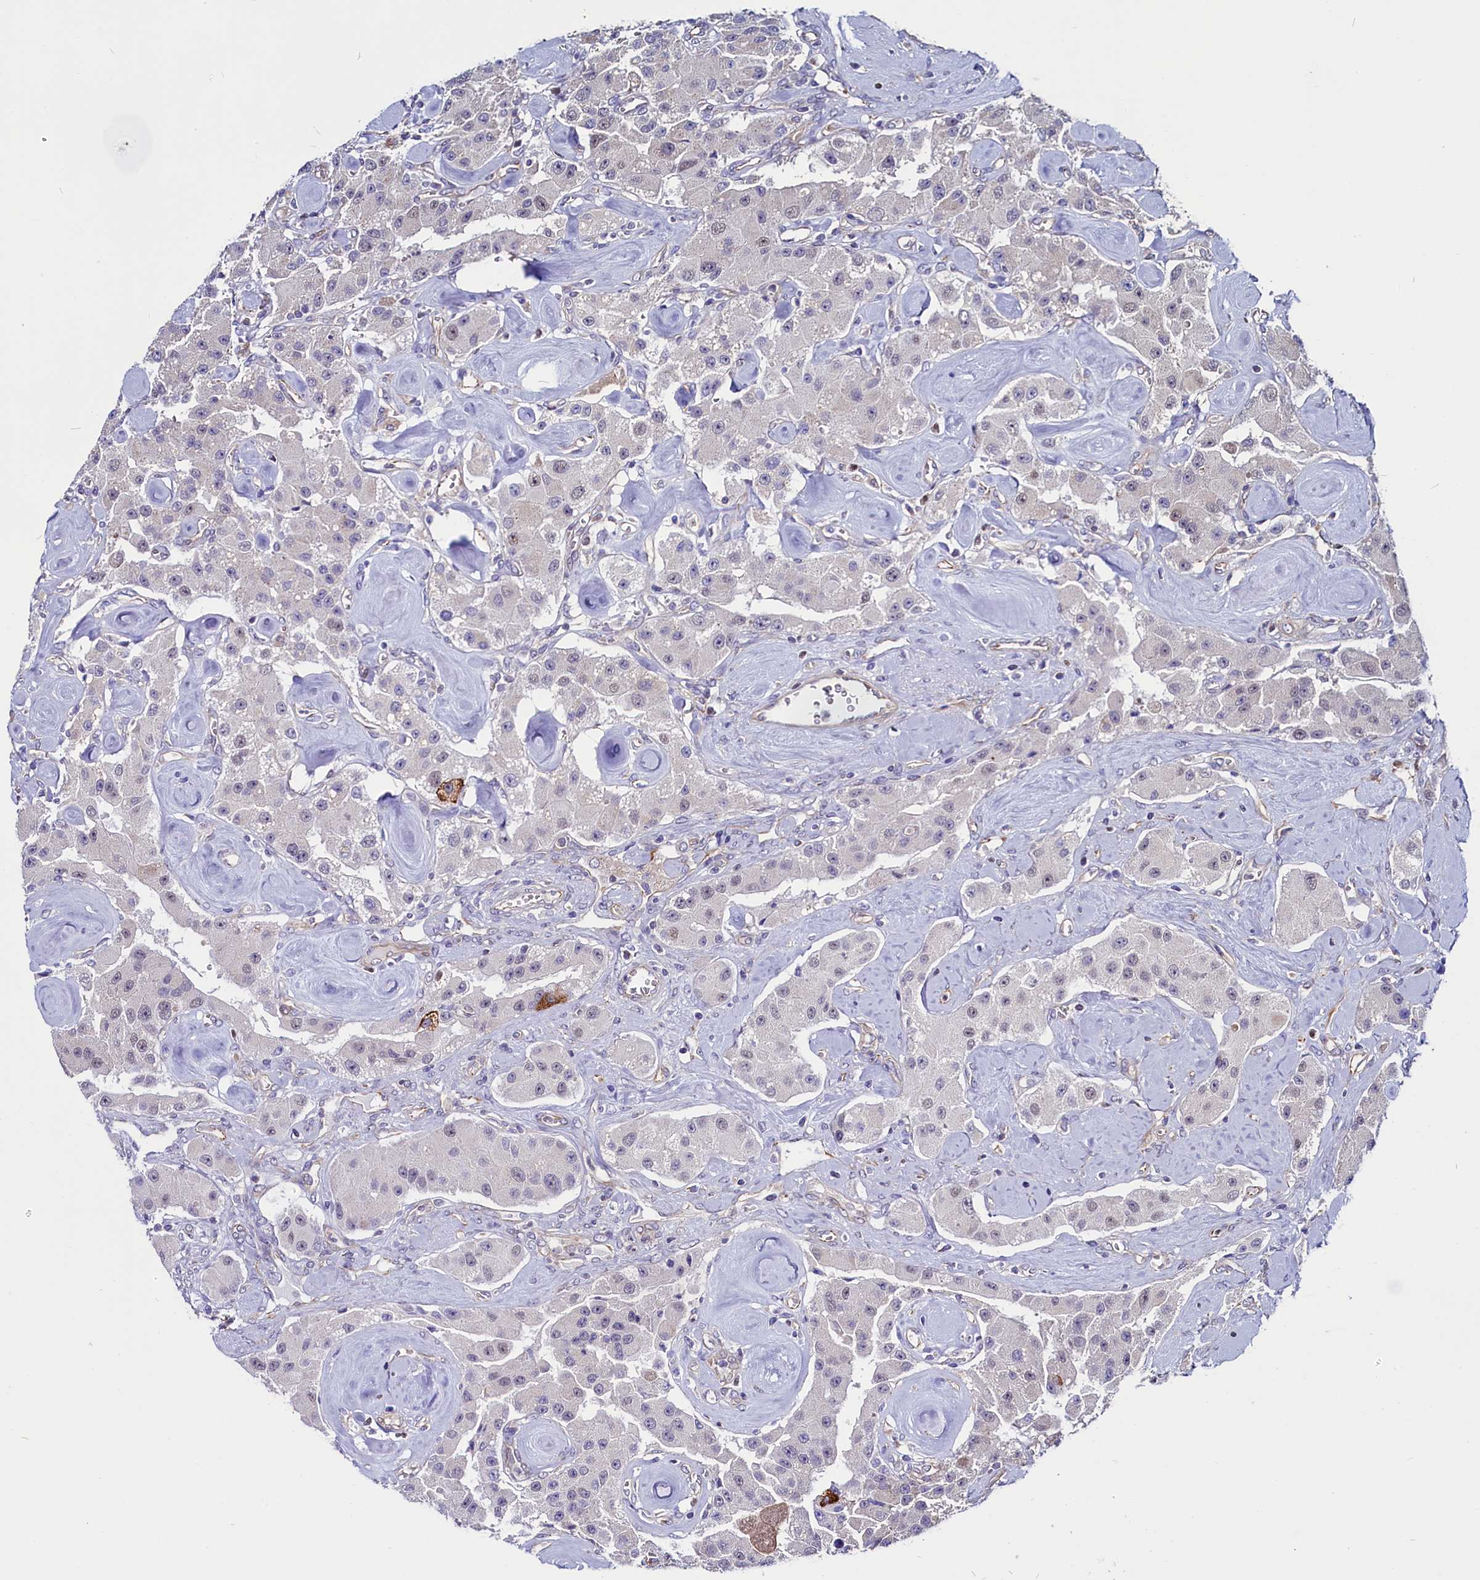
{"staining": {"intensity": "negative", "quantity": "none", "location": "none"}, "tissue": "carcinoid", "cell_type": "Tumor cells", "image_type": "cancer", "snomed": [{"axis": "morphology", "description": "Carcinoid, malignant, NOS"}, {"axis": "topography", "description": "Pancreas"}], "caption": "Immunohistochemical staining of carcinoid exhibits no significant staining in tumor cells. (DAB (3,3'-diaminobenzidine) immunohistochemistry (IHC) with hematoxylin counter stain).", "gene": "PDILT", "patient": {"sex": "male", "age": 41}}